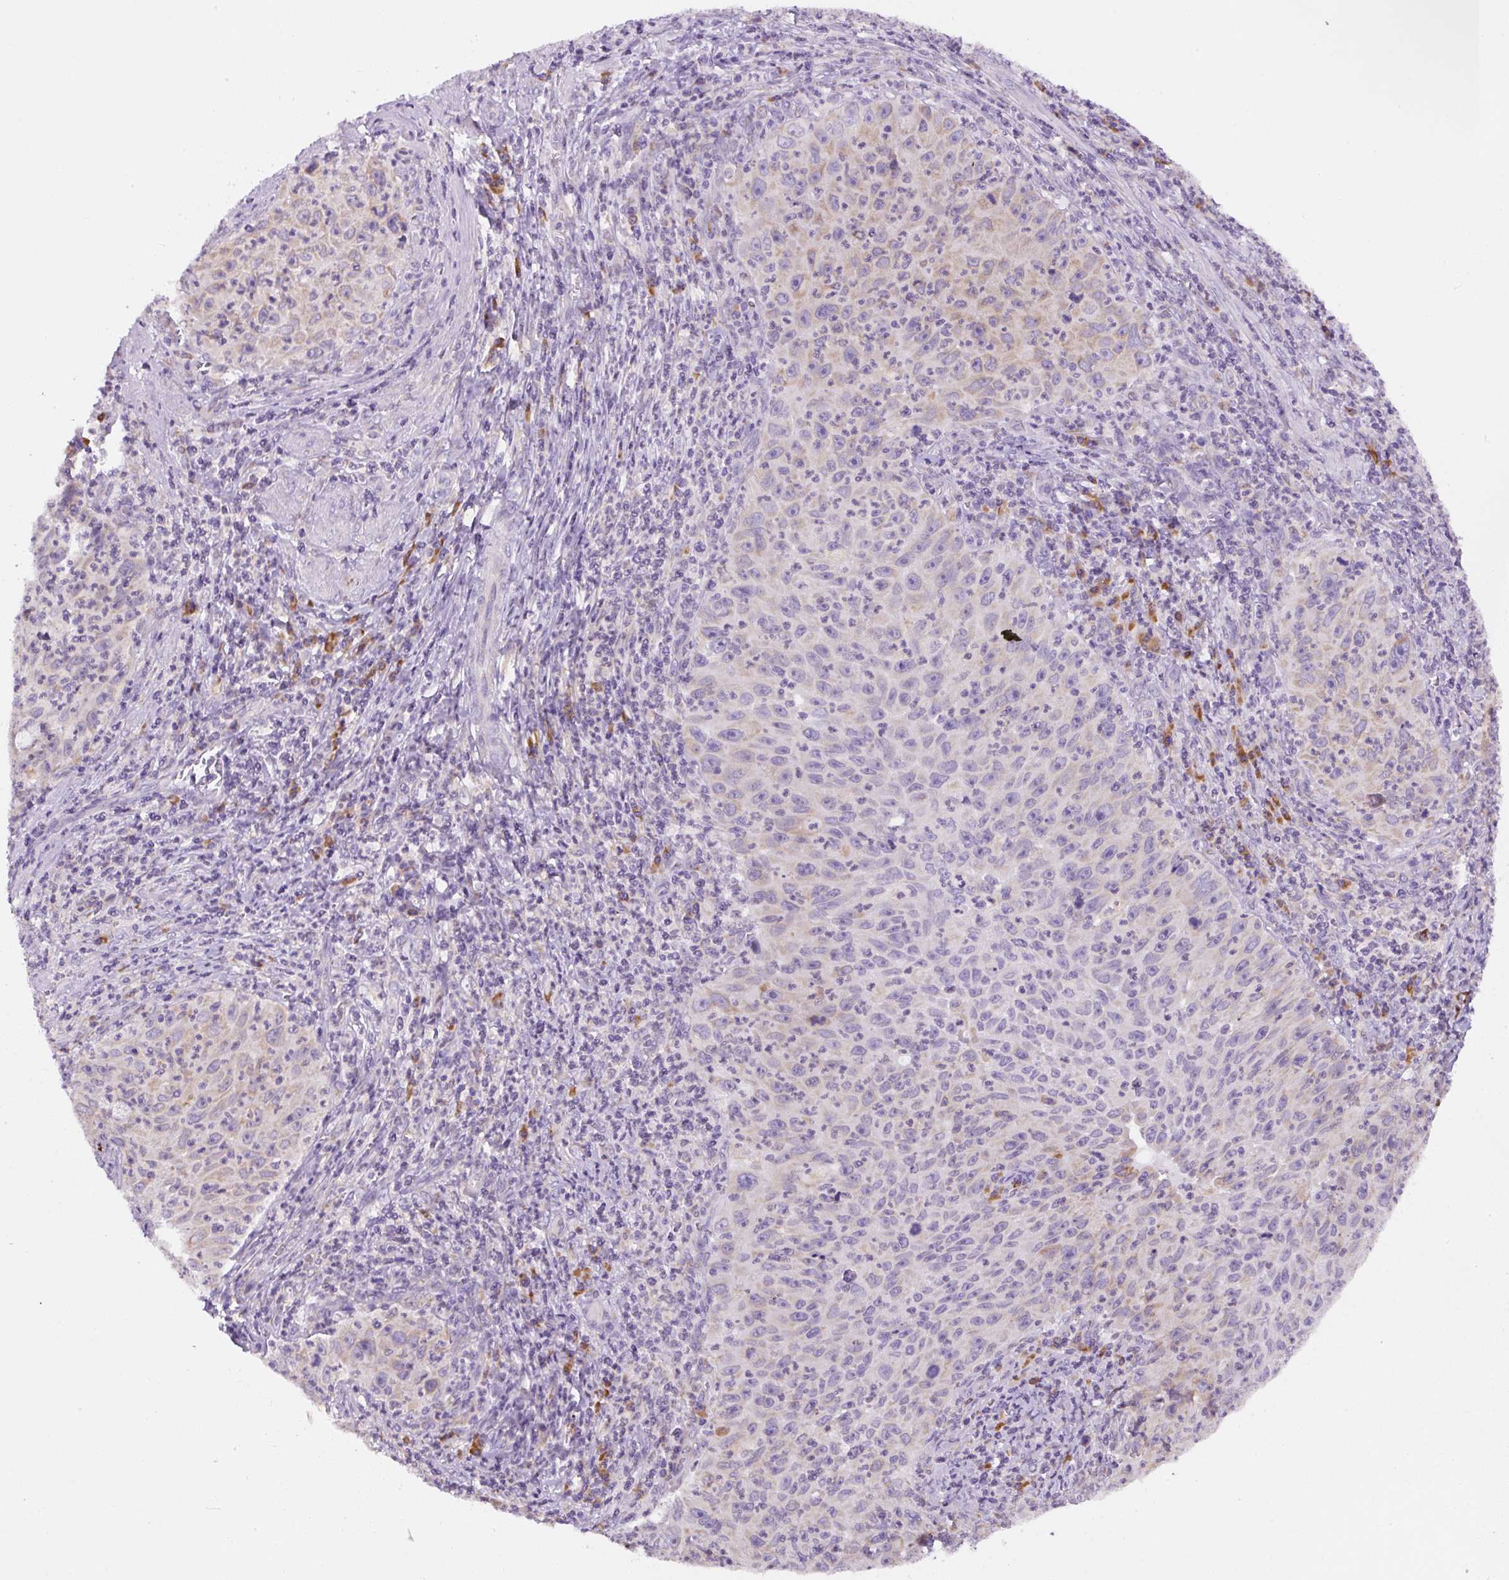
{"staining": {"intensity": "weak", "quantity": "<25%", "location": "cytoplasmic/membranous"}, "tissue": "cervical cancer", "cell_type": "Tumor cells", "image_type": "cancer", "snomed": [{"axis": "morphology", "description": "Squamous cell carcinoma, NOS"}, {"axis": "topography", "description": "Cervix"}], "caption": "The photomicrograph demonstrates no significant expression in tumor cells of cervical squamous cell carcinoma.", "gene": "DDOST", "patient": {"sex": "female", "age": 30}}